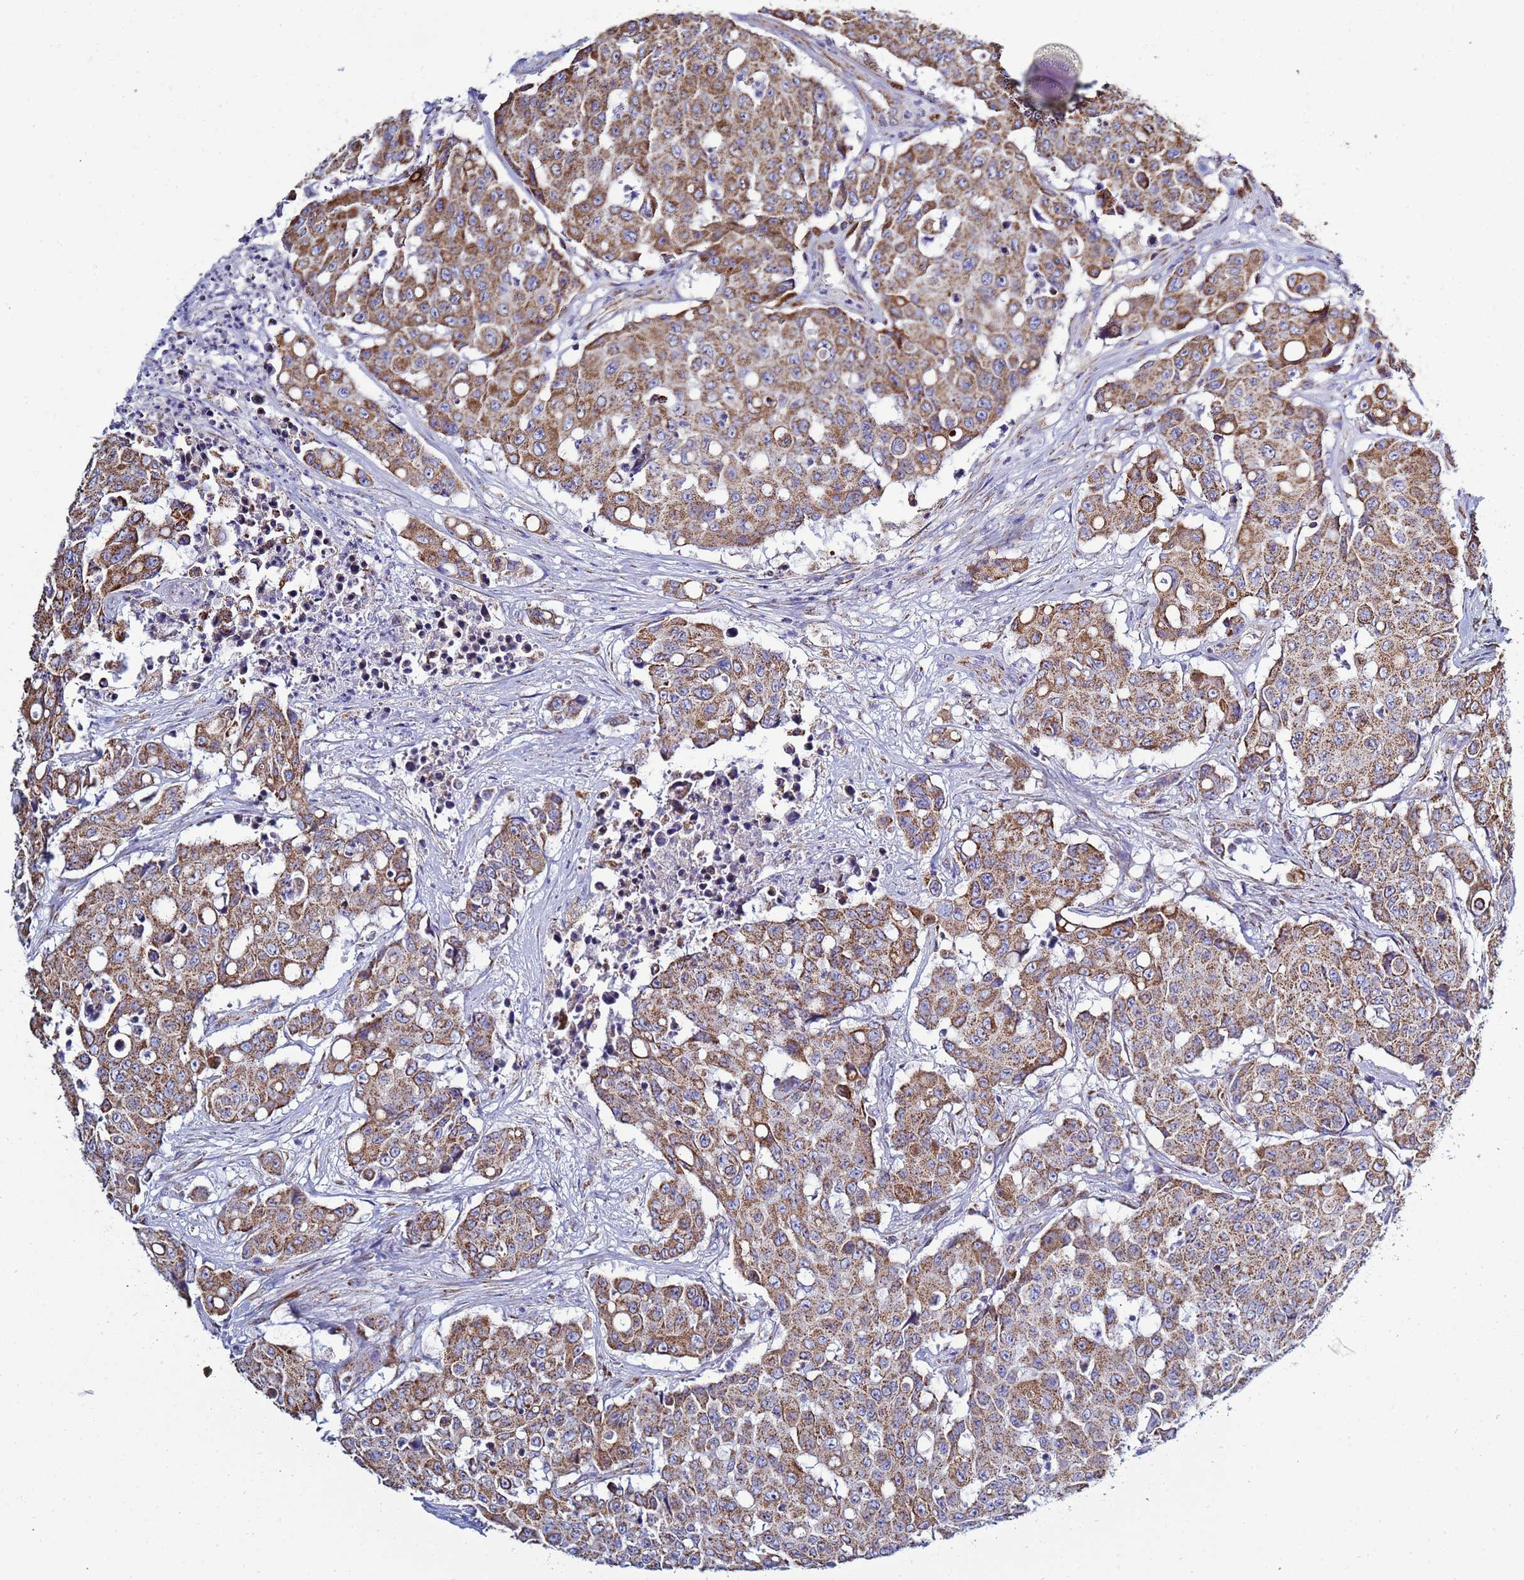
{"staining": {"intensity": "strong", "quantity": ">75%", "location": "cytoplasmic/membranous"}, "tissue": "colorectal cancer", "cell_type": "Tumor cells", "image_type": "cancer", "snomed": [{"axis": "morphology", "description": "Adenocarcinoma, NOS"}, {"axis": "topography", "description": "Colon"}], "caption": "Brown immunohistochemical staining in human colorectal cancer (adenocarcinoma) shows strong cytoplasmic/membranous positivity in approximately >75% of tumor cells. The staining was performed using DAB, with brown indicating positive protein expression. Nuclei are stained blue with hematoxylin.", "gene": "COQ4", "patient": {"sex": "male", "age": 51}}